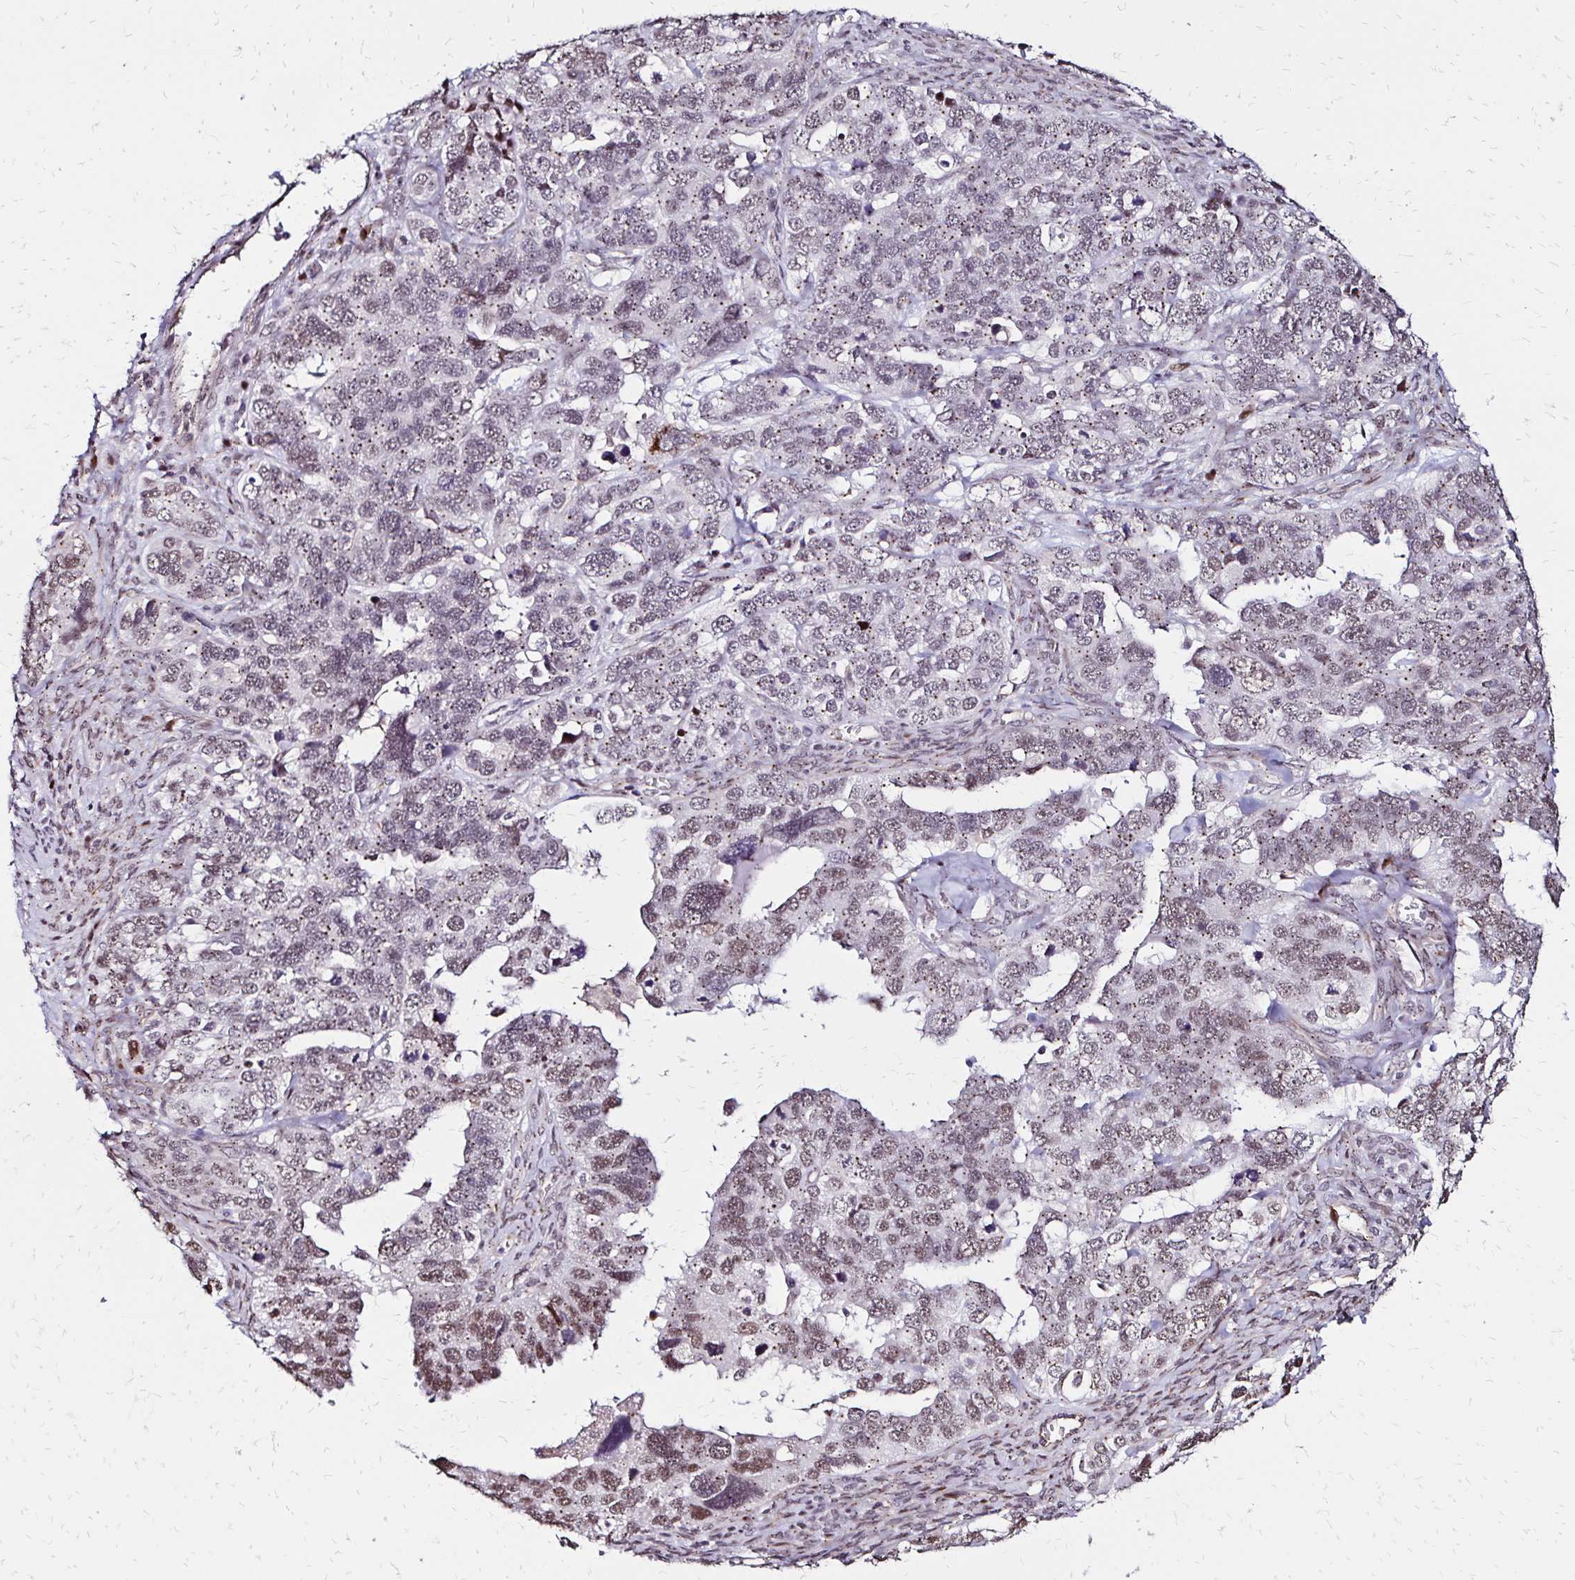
{"staining": {"intensity": "weak", "quantity": ">75%", "location": "cytoplasmic/membranous,nuclear"}, "tissue": "ovarian cancer", "cell_type": "Tumor cells", "image_type": "cancer", "snomed": [{"axis": "morphology", "description": "Cystadenocarcinoma, serous, NOS"}, {"axis": "topography", "description": "Ovary"}], "caption": "The micrograph exhibits a brown stain indicating the presence of a protein in the cytoplasmic/membranous and nuclear of tumor cells in ovarian cancer.", "gene": "TOB1", "patient": {"sex": "female", "age": 76}}